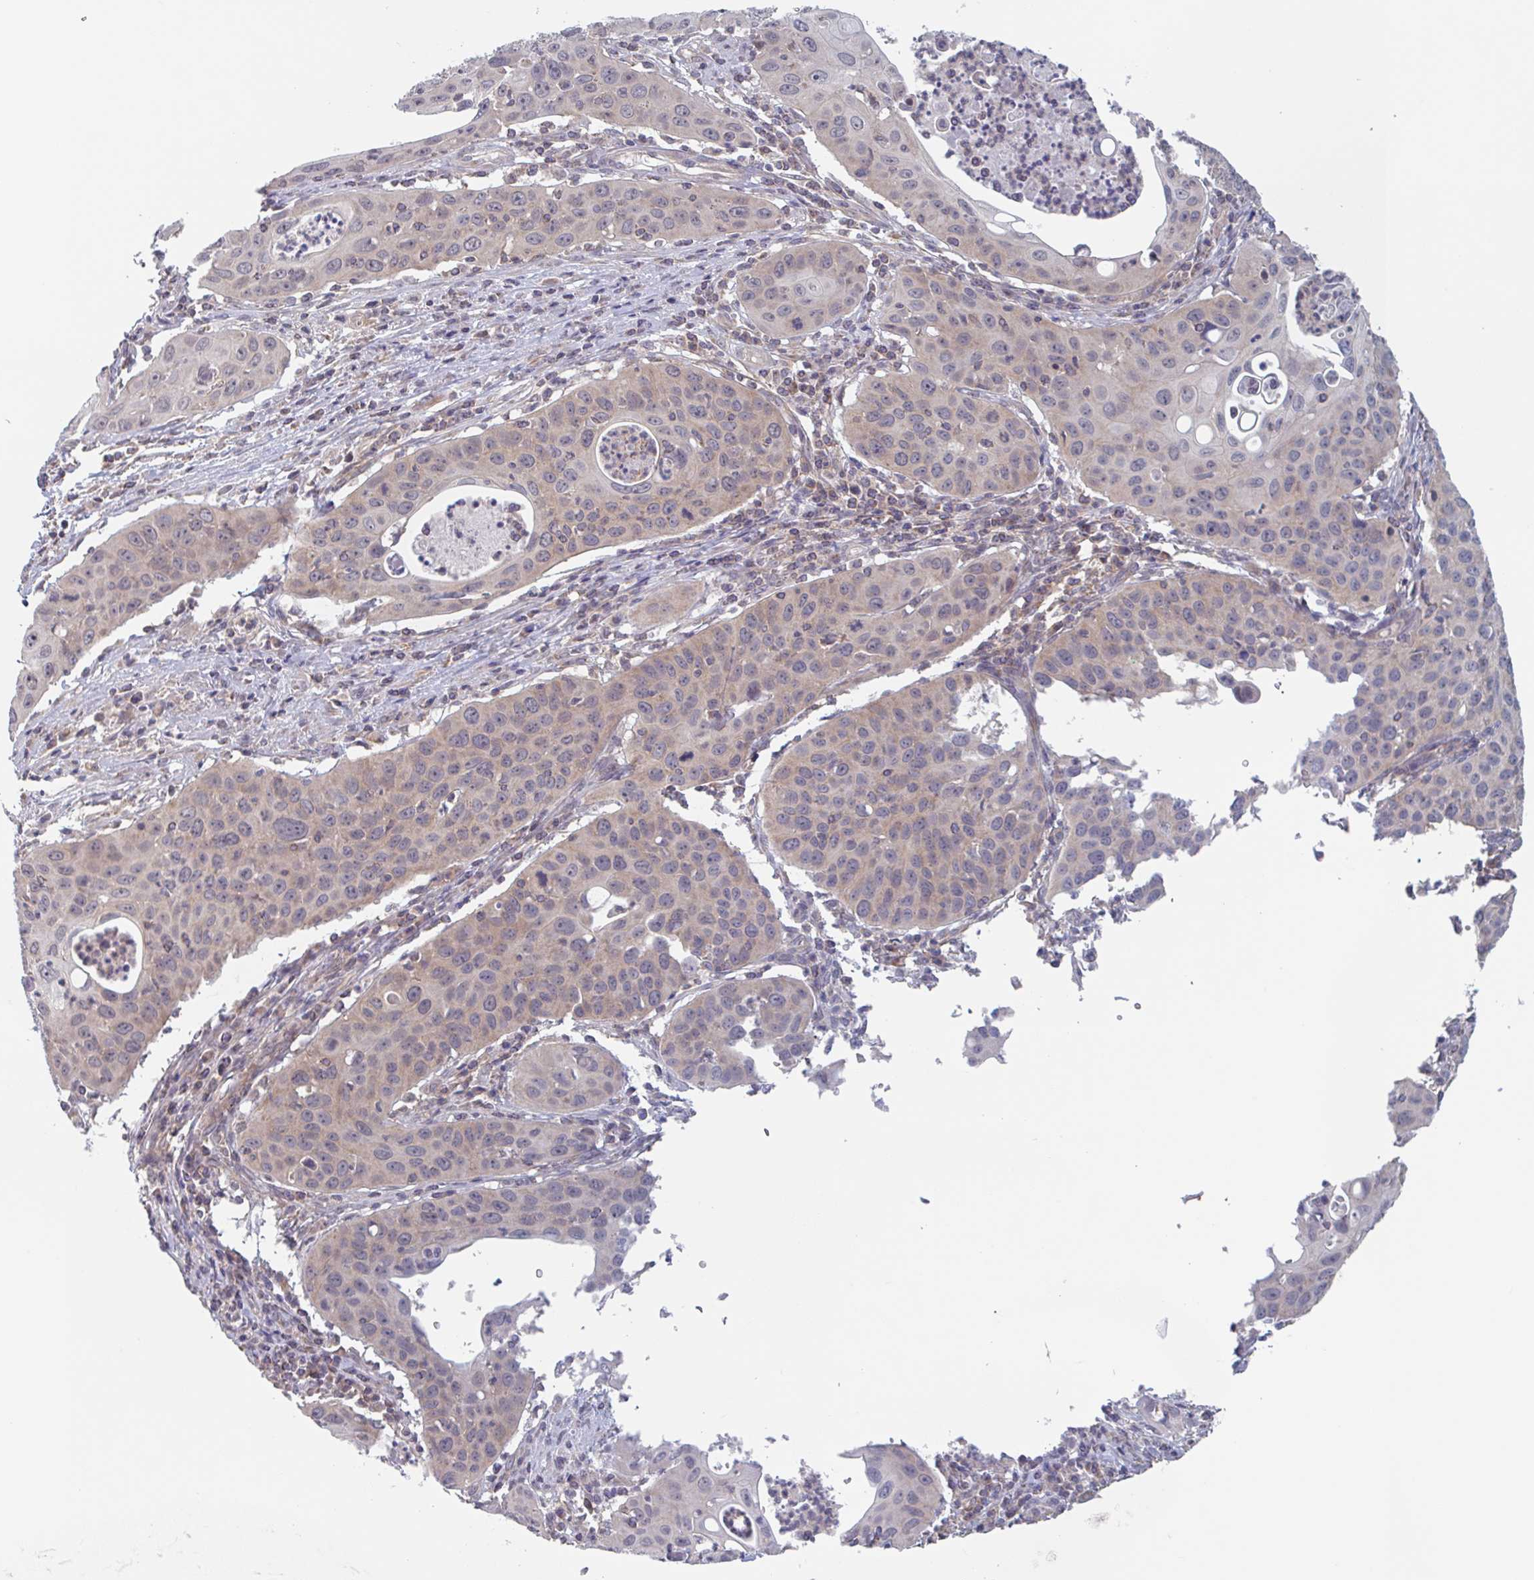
{"staining": {"intensity": "weak", "quantity": ">75%", "location": "cytoplasmic/membranous"}, "tissue": "cervical cancer", "cell_type": "Tumor cells", "image_type": "cancer", "snomed": [{"axis": "morphology", "description": "Squamous cell carcinoma, NOS"}, {"axis": "topography", "description": "Cervix"}], "caption": "Cervical squamous cell carcinoma tissue reveals weak cytoplasmic/membranous positivity in about >75% of tumor cells", "gene": "SURF1", "patient": {"sex": "female", "age": 36}}